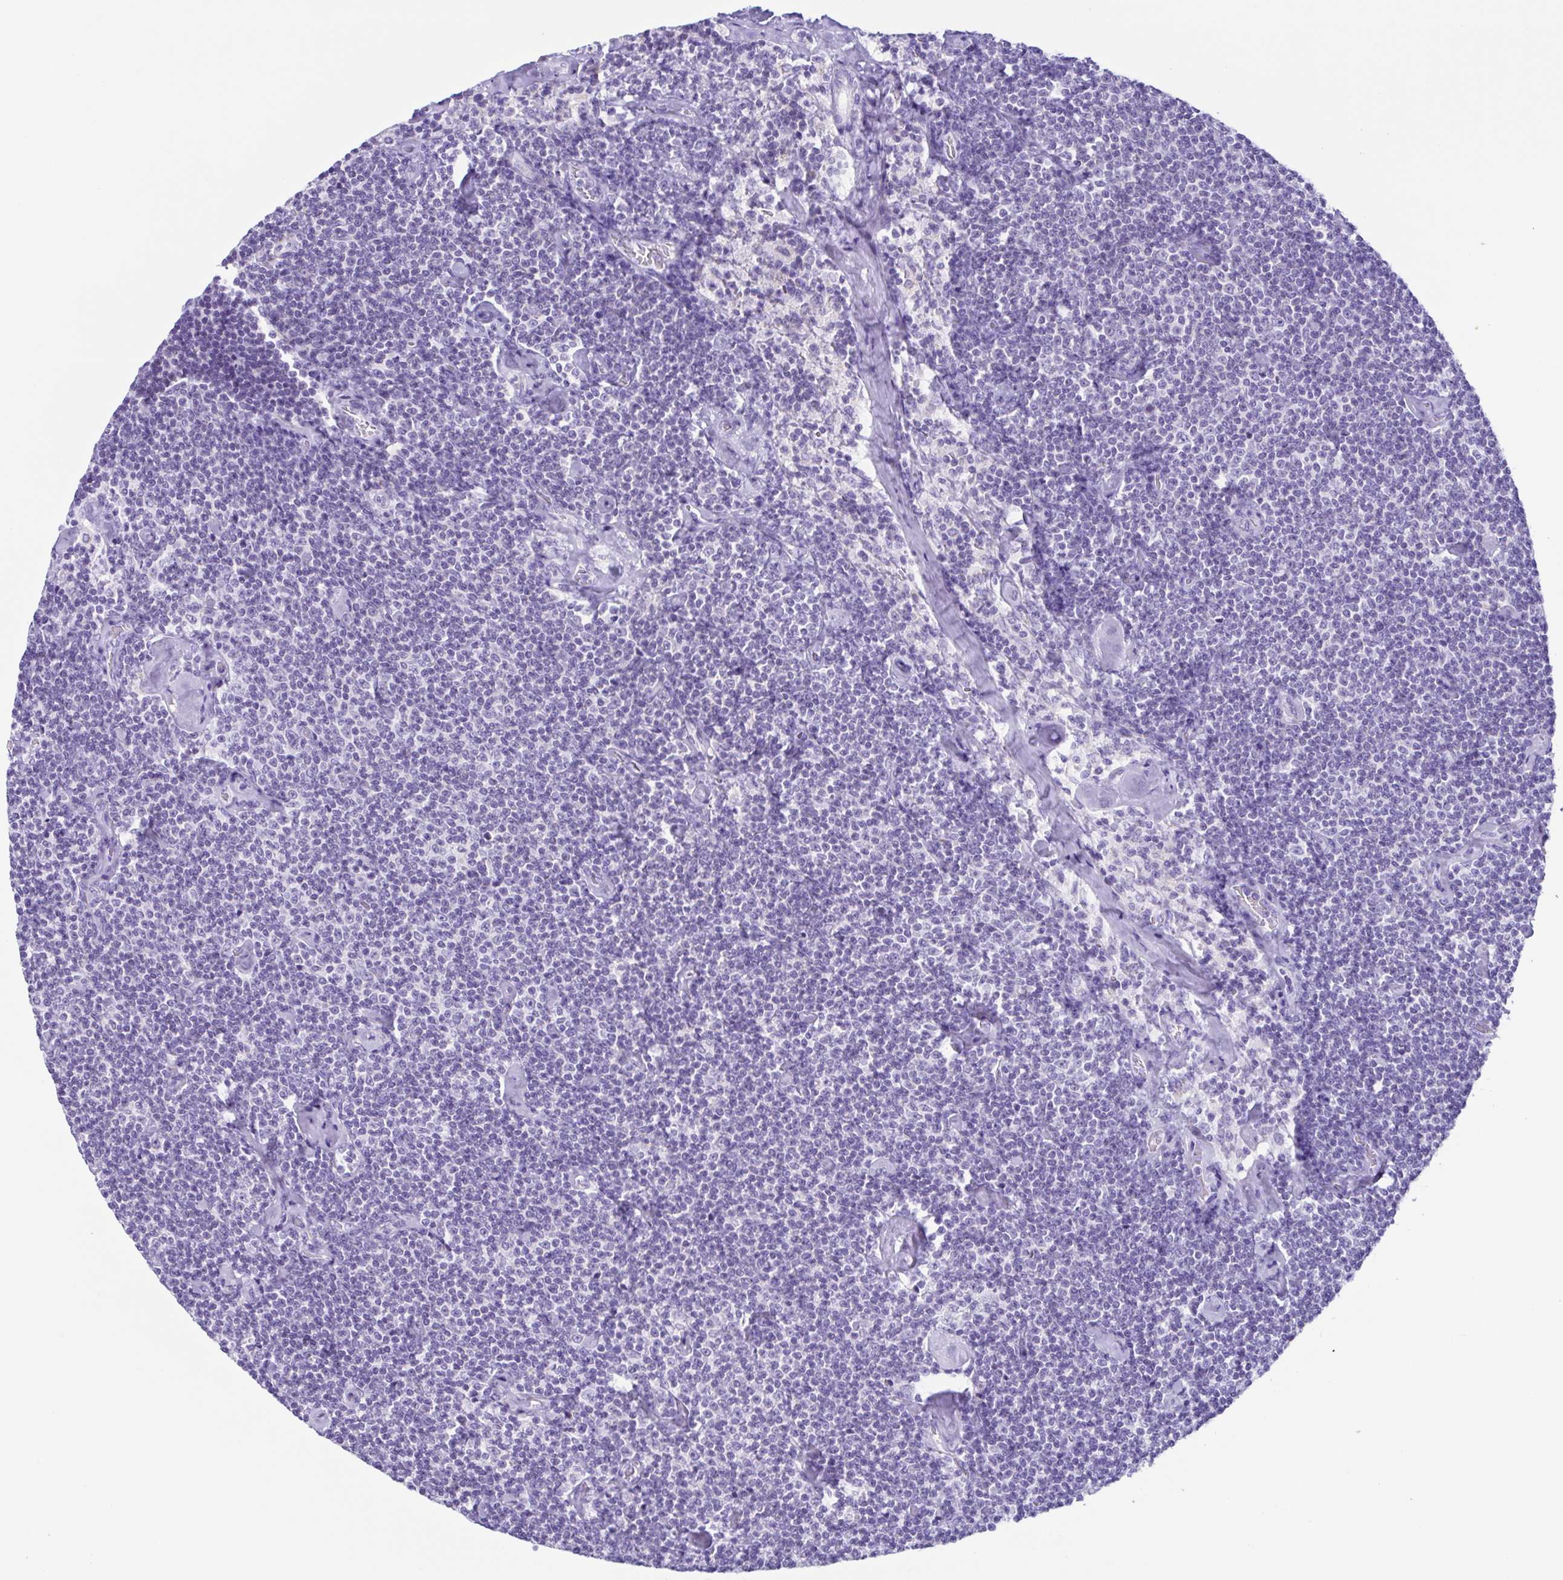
{"staining": {"intensity": "negative", "quantity": "none", "location": "none"}, "tissue": "lymphoma", "cell_type": "Tumor cells", "image_type": "cancer", "snomed": [{"axis": "morphology", "description": "Malignant lymphoma, non-Hodgkin's type, Low grade"}, {"axis": "topography", "description": "Lymph node"}], "caption": "Immunohistochemistry of human lymphoma displays no expression in tumor cells.", "gene": "ACTRT3", "patient": {"sex": "male", "age": 81}}